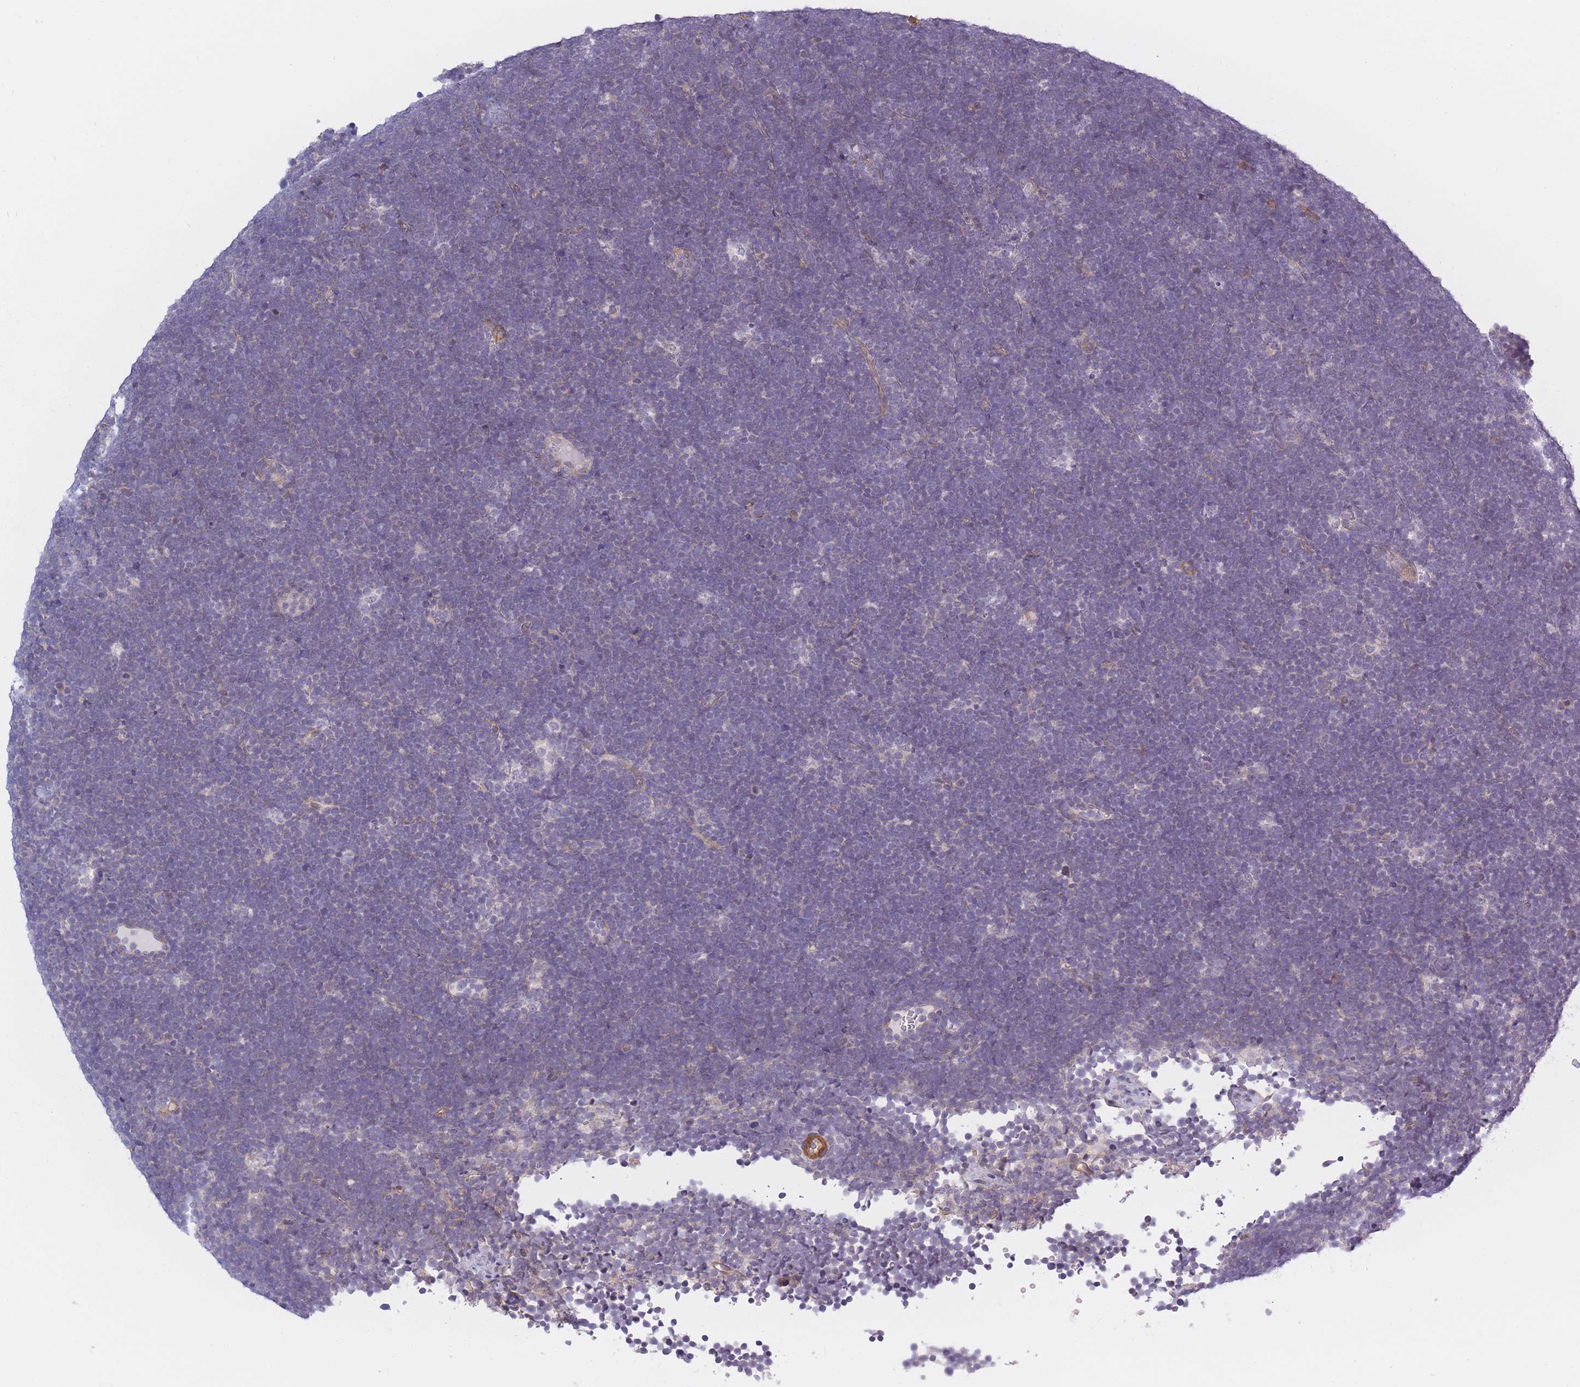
{"staining": {"intensity": "negative", "quantity": "none", "location": "none"}, "tissue": "lymphoma", "cell_type": "Tumor cells", "image_type": "cancer", "snomed": [{"axis": "morphology", "description": "Malignant lymphoma, non-Hodgkin's type, High grade"}, {"axis": "topography", "description": "Lymph node"}], "caption": "Tumor cells show no significant protein staining in lymphoma. (DAB (3,3'-diaminobenzidine) immunohistochemistry (IHC) visualized using brightfield microscopy, high magnification).", "gene": "SLC7A6", "patient": {"sex": "male", "age": 13}}